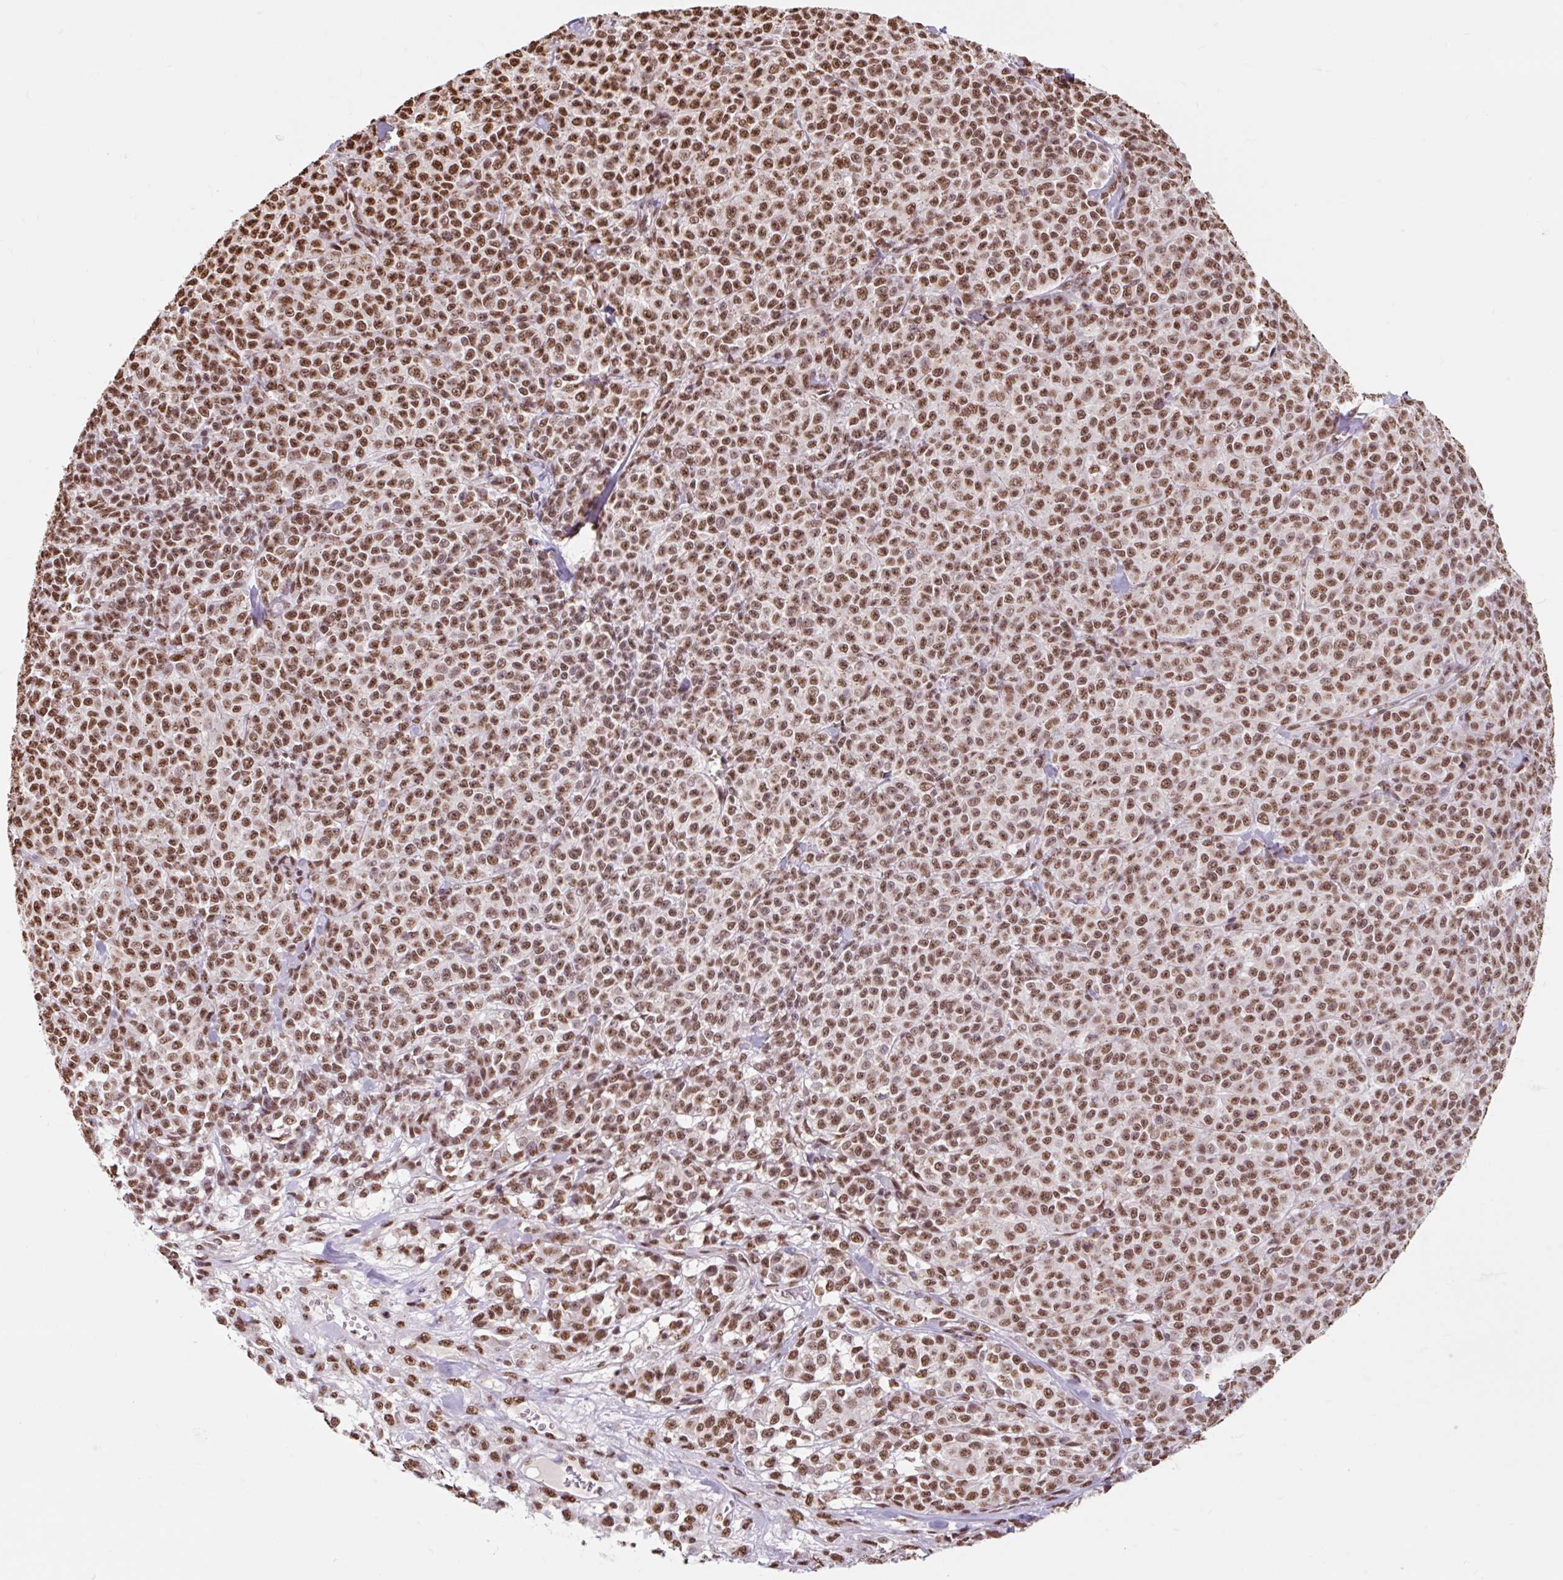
{"staining": {"intensity": "strong", "quantity": ">75%", "location": "nuclear"}, "tissue": "melanoma", "cell_type": "Tumor cells", "image_type": "cancer", "snomed": [{"axis": "morphology", "description": "Normal tissue, NOS"}, {"axis": "morphology", "description": "Malignant melanoma, NOS"}, {"axis": "topography", "description": "Skin"}], "caption": "Melanoma tissue shows strong nuclear positivity in approximately >75% of tumor cells, visualized by immunohistochemistry.", "gene": "BICRA", "patient": {"sex": "female", "age": 34}}